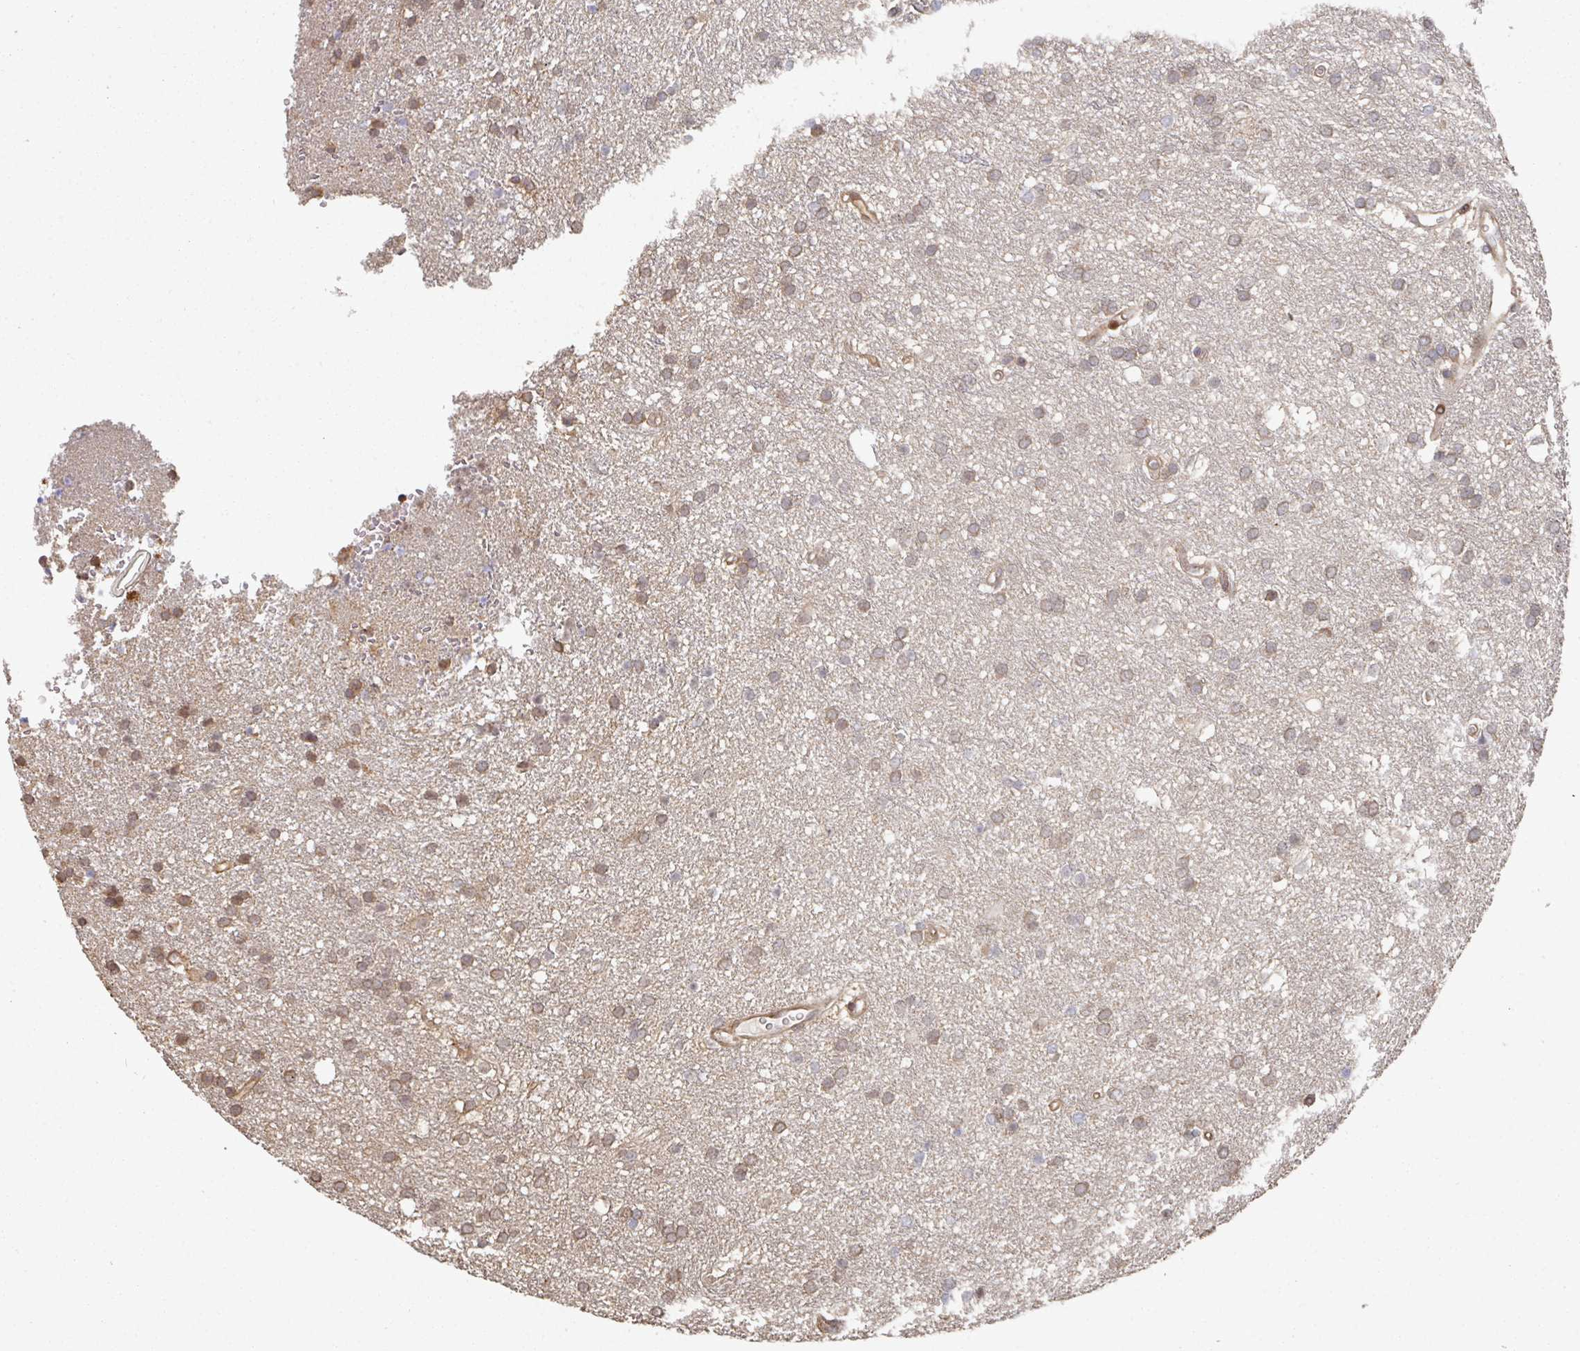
{"staining": {"intensity": "weak", "quantity": "25%-75%", "location": "cytoplasmic/membranous,nuclear"}, "tissue": "glioma", "cell_type": "Tumor cells", "image_type": "cancer", "snomed": [{"axis": "morphology", "description": "Glioma, malignant, Low grade"}, {"axis": "topography", "description": "Brain"}], "caption": "Malignant glioma (low-grade) tissue exhibits weak cytoplasmic/membranous and nuclear positivity in approximately 25%-75% of tumor cells The protein of interest is stained brown, and the nuclei are stained in blue (DAB (3,3'-diaminobenzidine) IHC with brightfield microscopy, high magnification).", "gene": "CA7", "patient": {"sex": "female", "age": 33}}